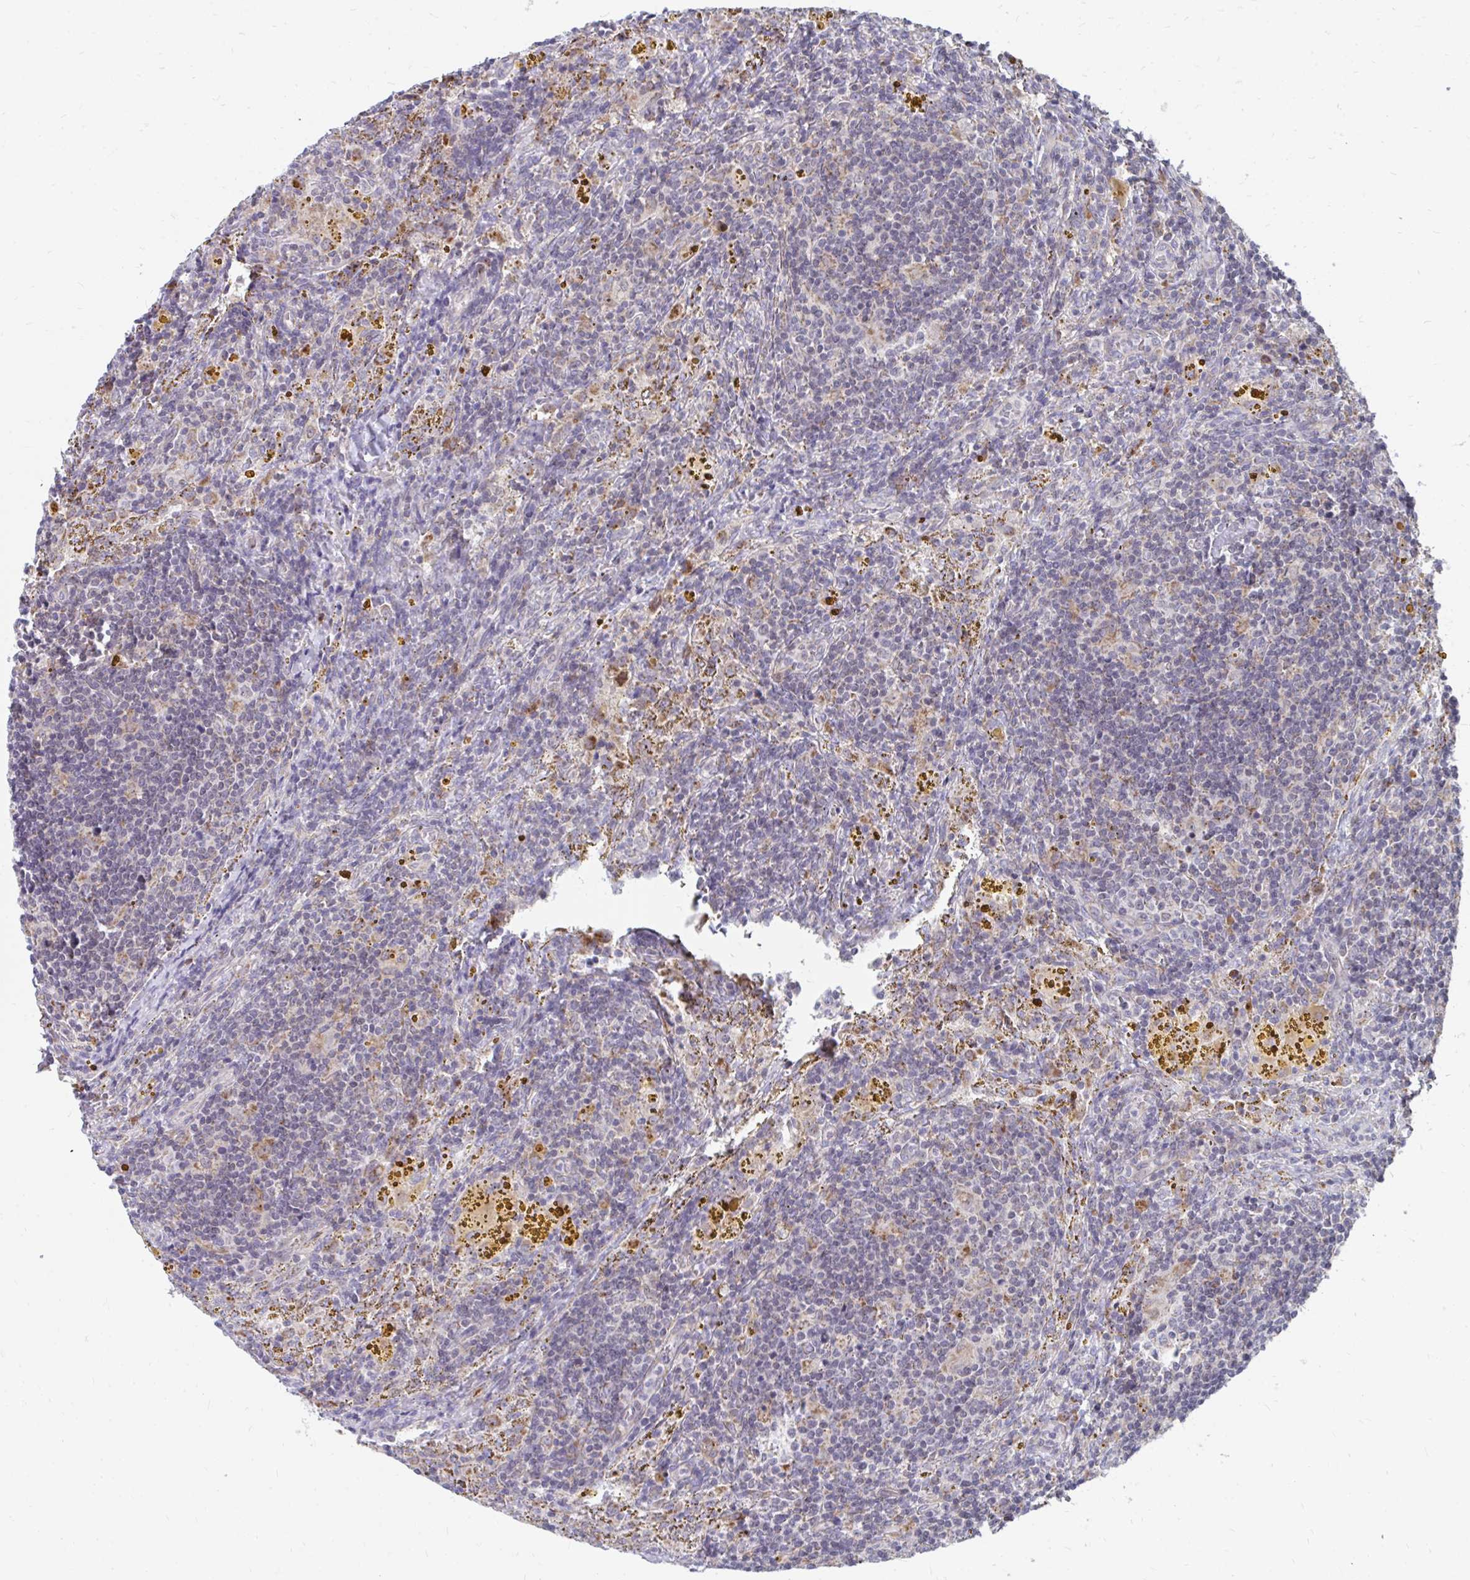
{"staining": {"intensity": "weak", "quantity": "<25%", "location": "cytoplasmic/membranous"}, "tissue": "lymphoma", "cell_type": "Tumor cells", "image_type": "cancer", "snomed": [{"axis": "morphology", "description": "Malignant lymphoma, non-Hodgkin's type, Low grade"}, {"axis": "topography", "description": "Spleen"}], "caption": "Immunohistochemistry (IHC) micrograph of neoplastic tissue: human malignant lymphoma, non-Hodgkin's type (low-grade) stained with DAB (3,3'-diaminobenzidine) displays no significant protein positivity in tumor cells.", "gene": "PABIR3", "patient": {"sex": "female", "age": 70}}